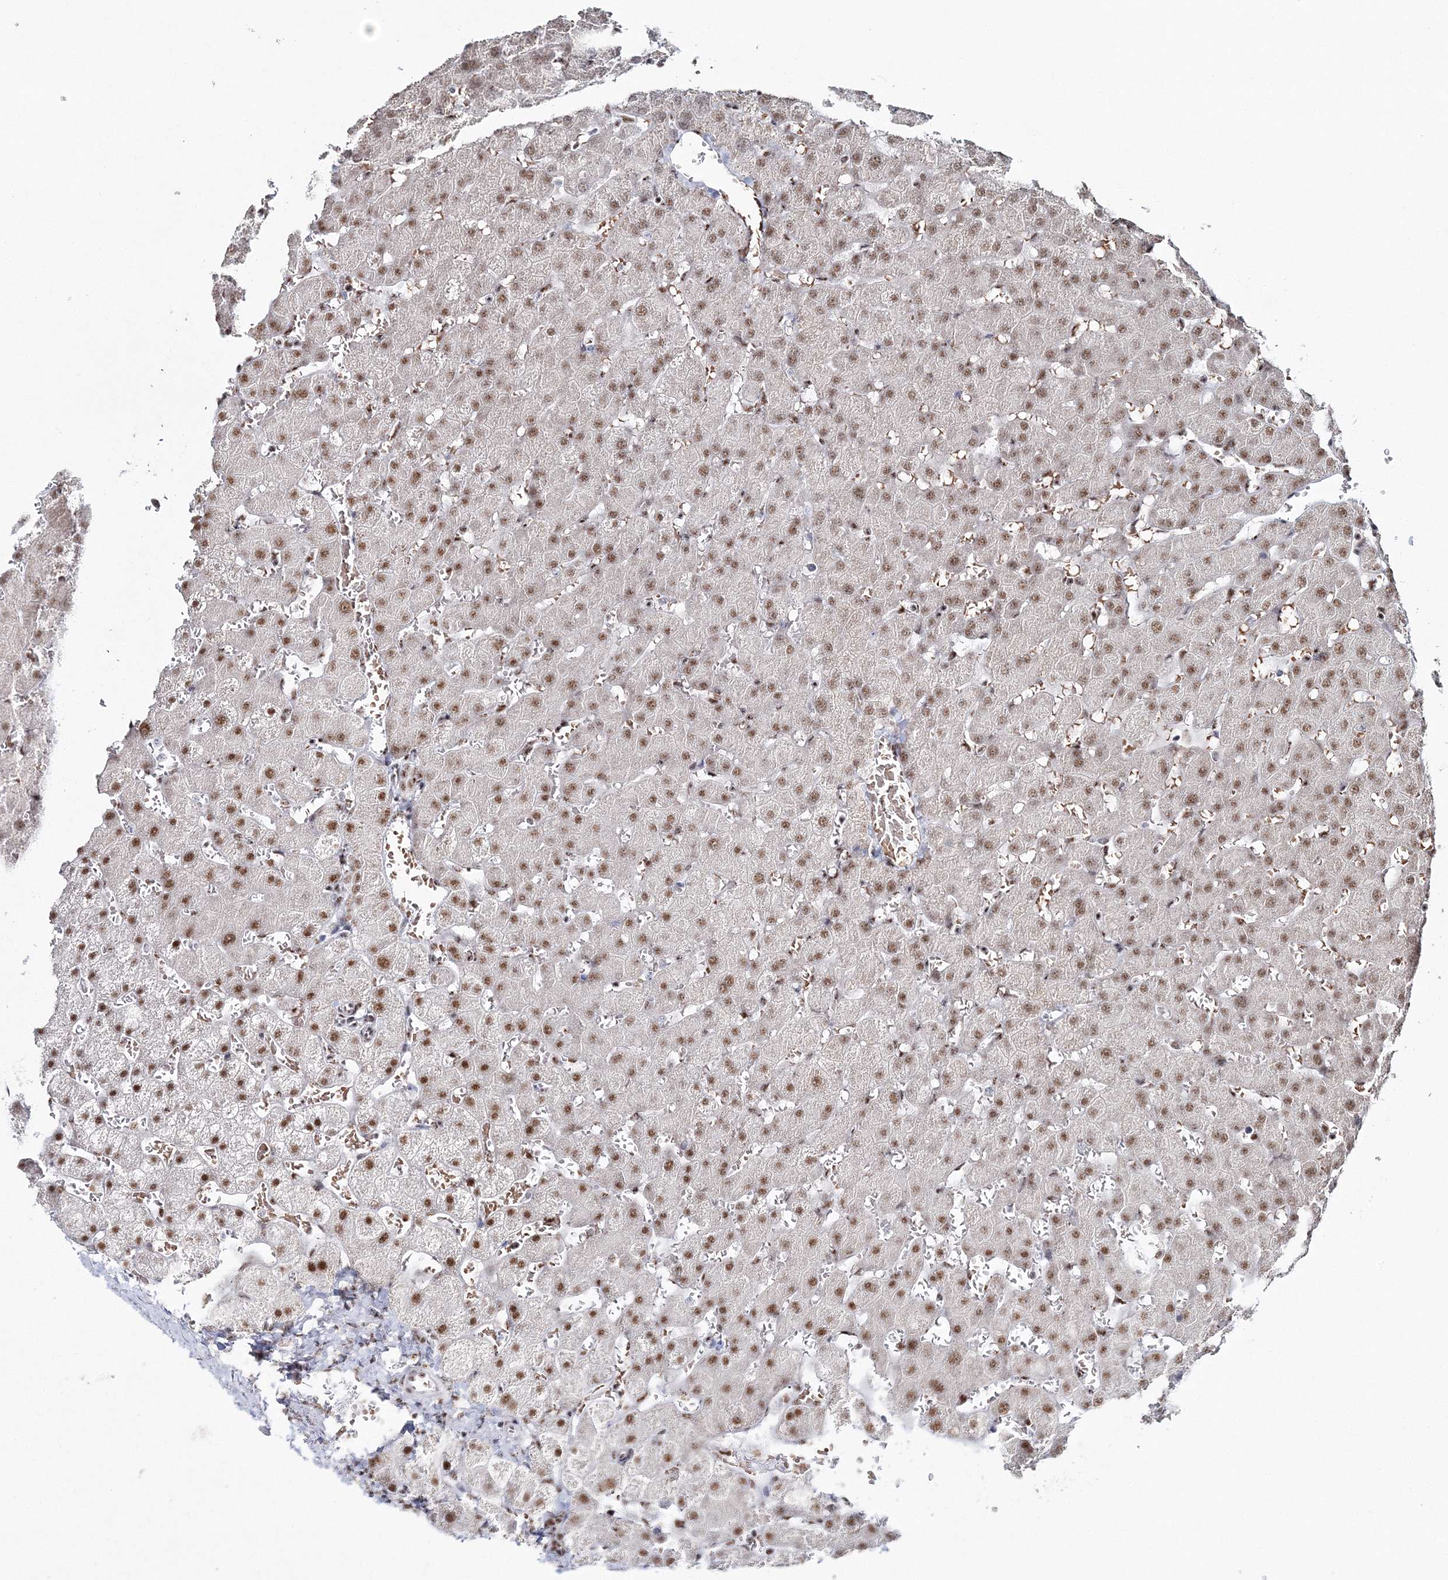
{"staining": {"intensity": "negative", "quantity": "none", "location": "none"}, "tissue": "liver", "cell_type": "Cholangiocytes", "image_type": "normal", "snomed": [{"axis": "morphology", "description": "Normal tissue, NOS"}, {"axis": "topography", "description": "Liver"}], "caption": "Immunohistochemistry image of normal human liver stained for a protein (brown), which reveals no expression in cholangiocytes.", "gene": "ENSG00000290315", "patient": {"sex": "female", "age": 63}}